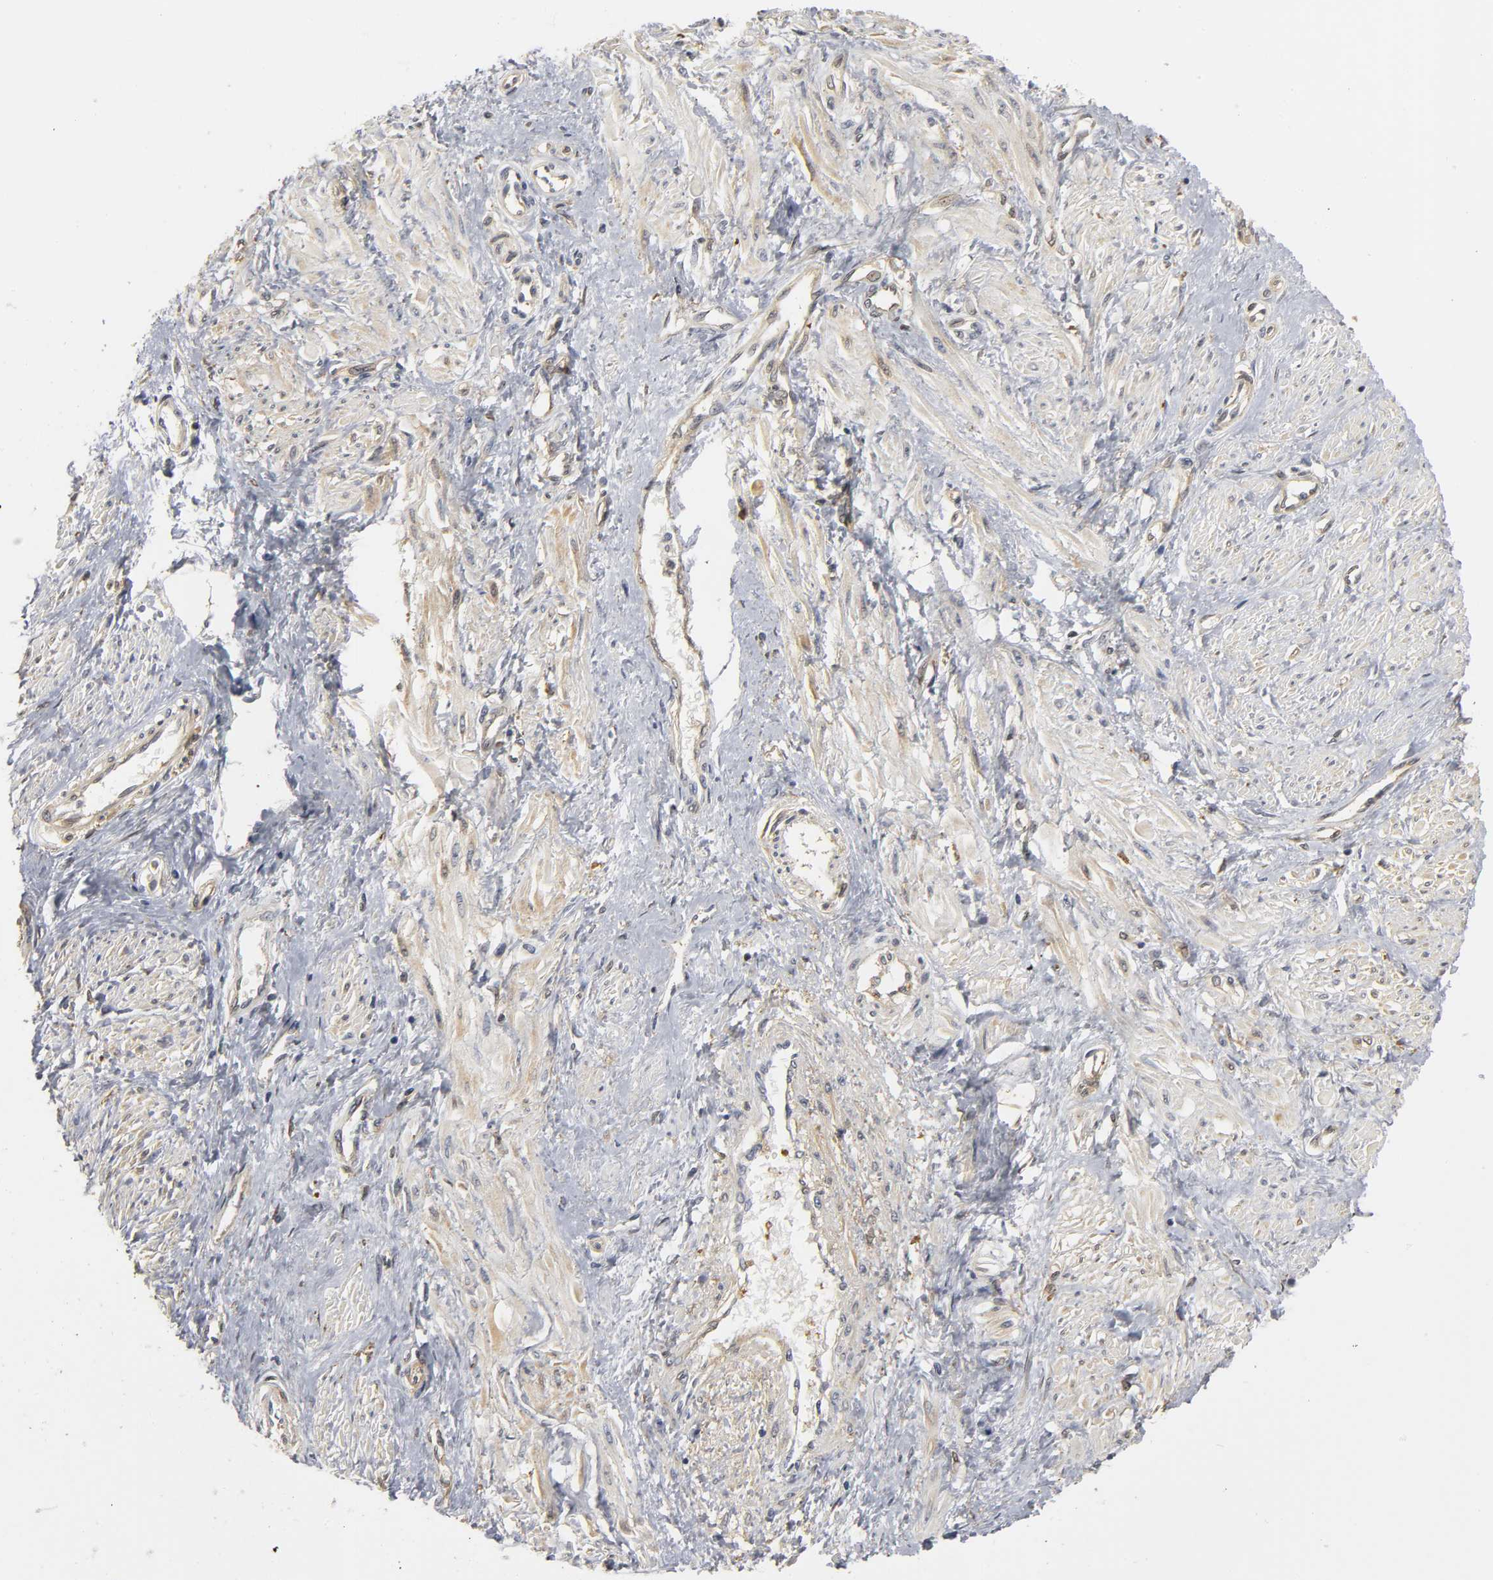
{"staining": {"intensity": "weak", "quantity": ">75%", "location": "cytoplasmic/membranous"}, "tissue": "smooth muscle", "cell_type": "Smooth muscle cells", "image_type": "normal", "snomed": [{"axis": "morphology", "description": "Normal tissue, NOS"}, {"axis": "topography", "description": "Smooth muscle"}, {"axis": "topography", "description": "Uterus"}], "caption": "An immunohistochemistry (IHC) micrograph of unremarkable tissue is shown. Protein staining in brown highlights weak cytoplasmic/membranous positivity in smooth muscle within smooth muscle cells. The staining was performed using DAB (3,3'-diaminobenzidine) to visualize the protein expression in brown, while the nuclei were stained in blue with hematoxylin (Magnification: 20x).", "gene": "PARK7", "patient": {"sex": "female", "age": 39}}